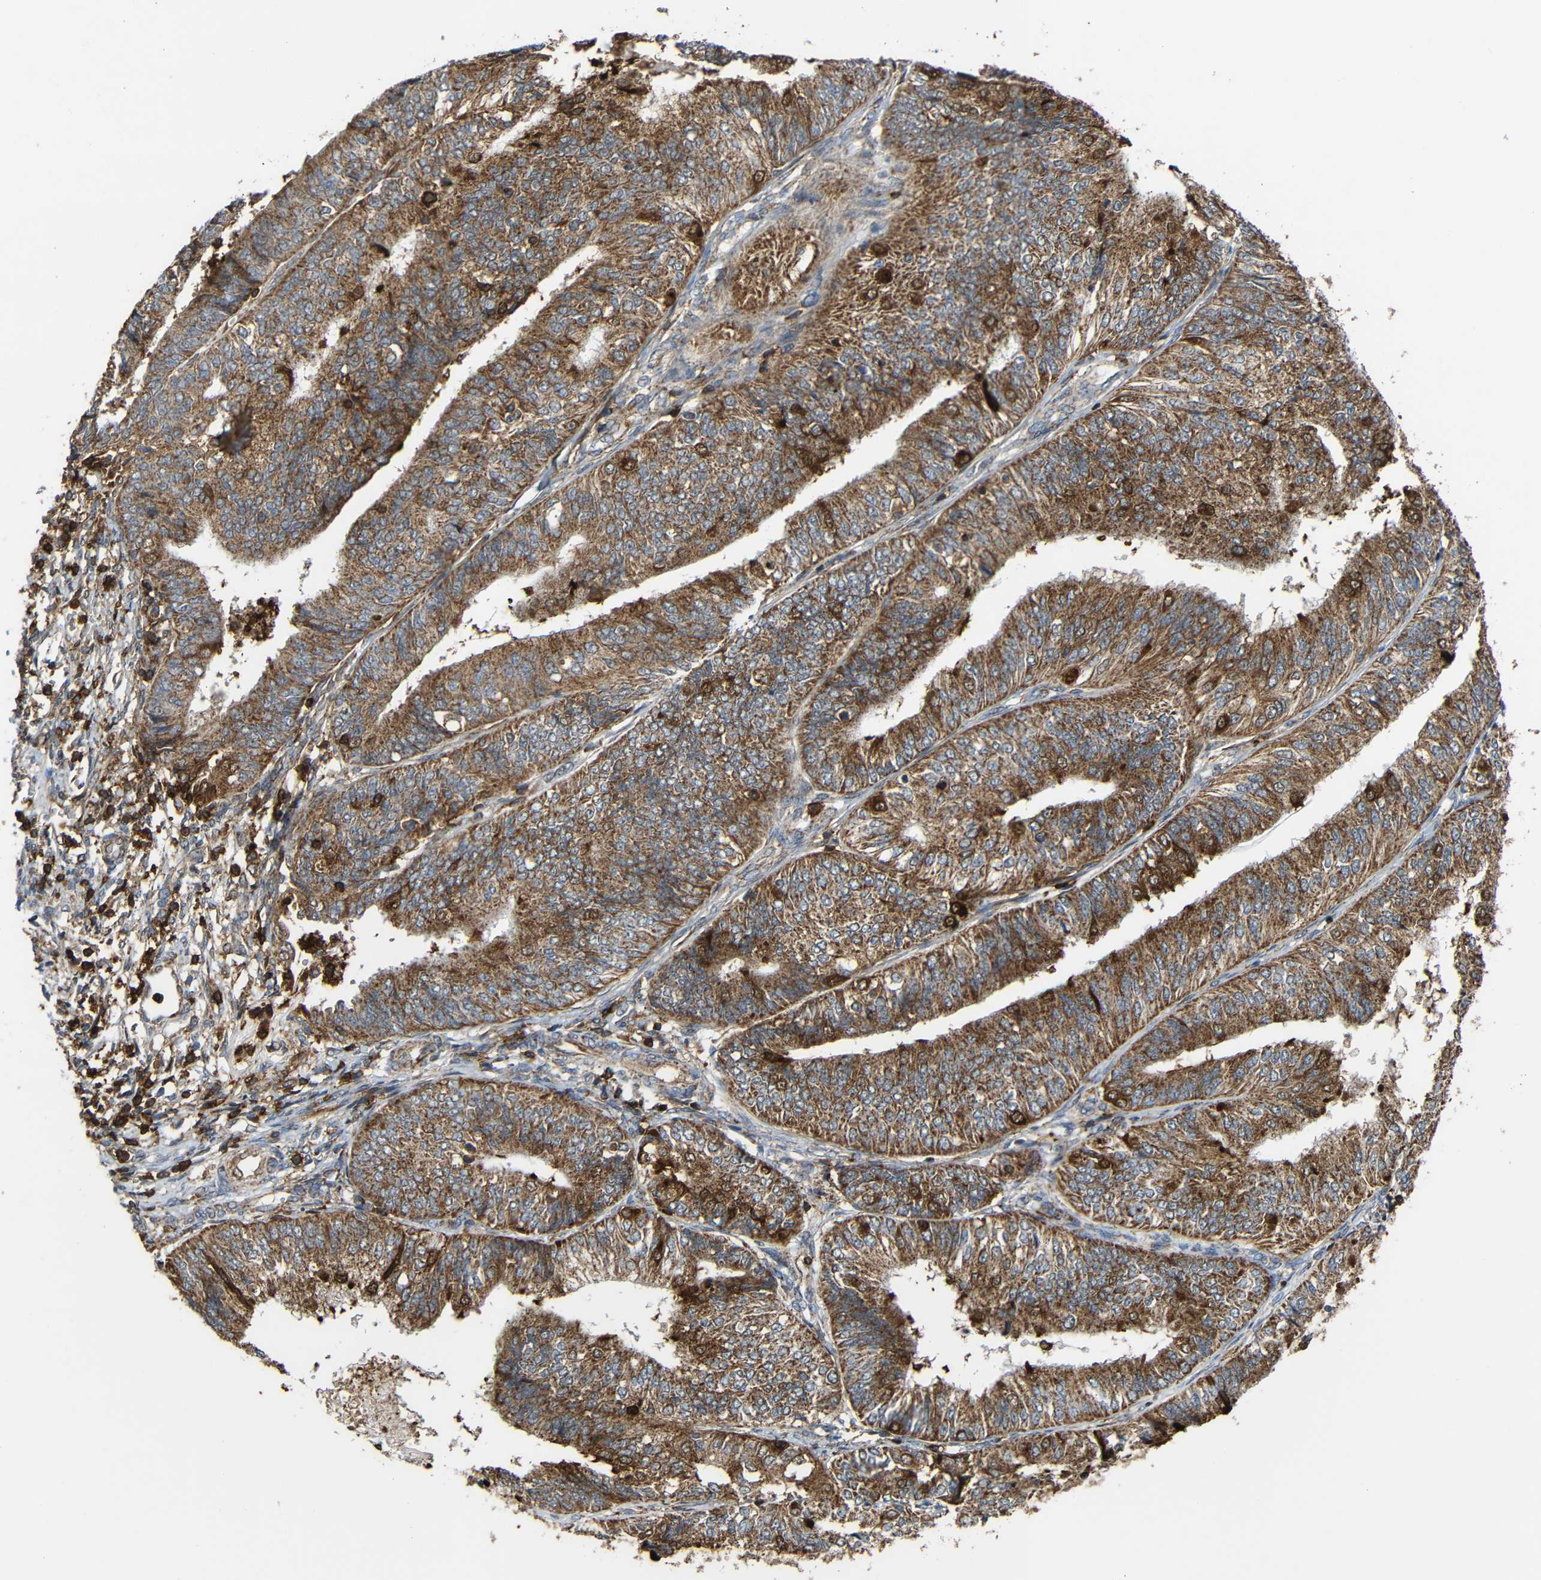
{"staining": {"intensity": "moderate", "quantity": ">75%", "location": "cytoplasmic/membranous"}, "tissue": "endometrial cancer", "cell_type": "Tumor cells", "image_type": "cancer", "snomed": [{"axis": "morphology", "description": "Adenocarcinoma, NOS"}, {"axis": "topography", "description": "Endometrium"}], "caption": "Immunohistochemical staining of endometrial cancer (adenocarcinoma) displays moderate cytoplasmic/membranous protein staining in approximately >75% of tumor cells.", "gene": "C1GALT1", "patient": {"sex": "female", "age": 58}}